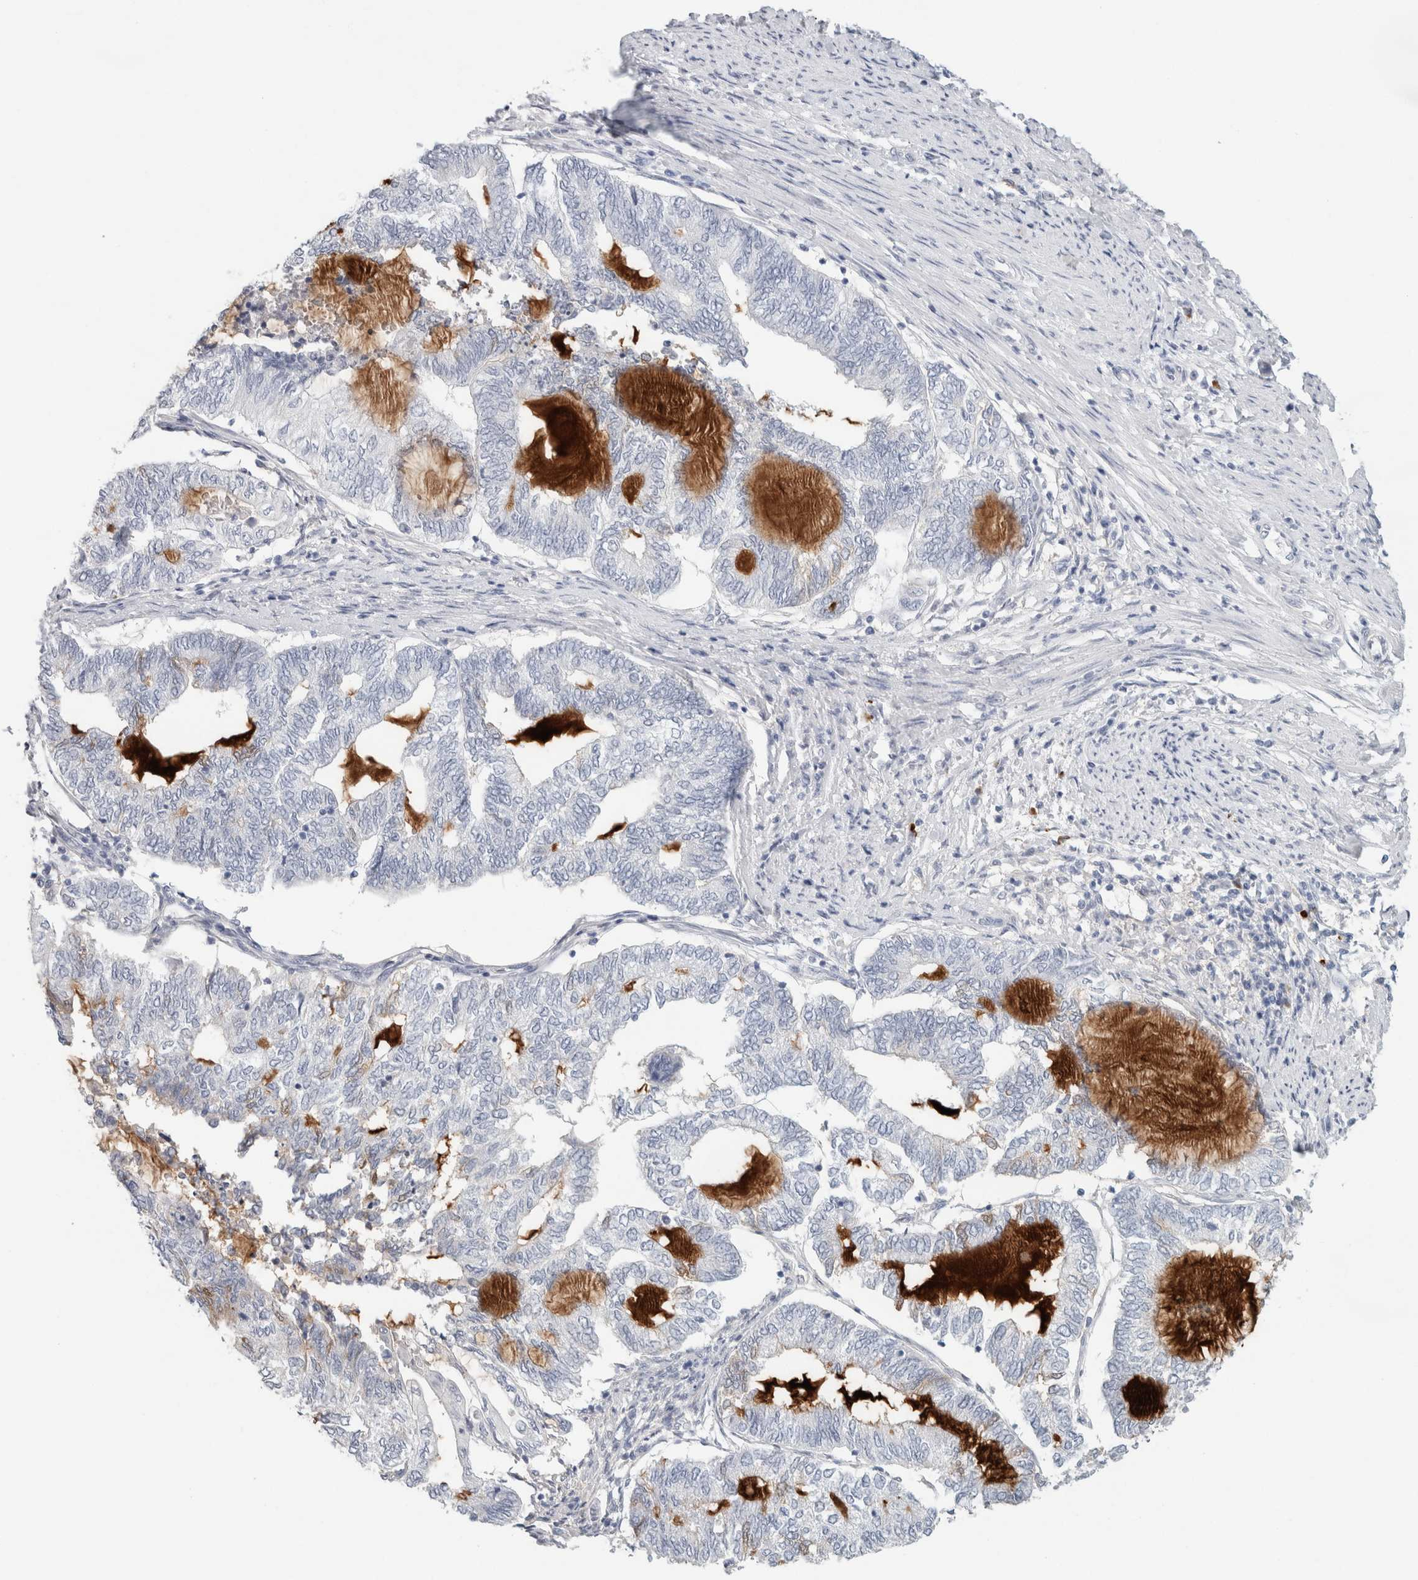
{"staining": {"intensity": "negative", "quantity": "none", "location": "none"}, "tissue": "endometrial cancer", "cell_type": "Tumor cells", "image_type": "cancer", "snomed": [{"axis": "morphology", "description": "Adenocarcinoma, NOS"}, {"axis": "topography", "description": "Uterus"}, {"axis": "topography", "description": "Endometrium"}], "caption": "Endometrial cancer stained for a protein using immunohistochemistry reveals no expression tumor cells.", "gene": "IL6", "patient": {"sex": "female", "age": 70}}